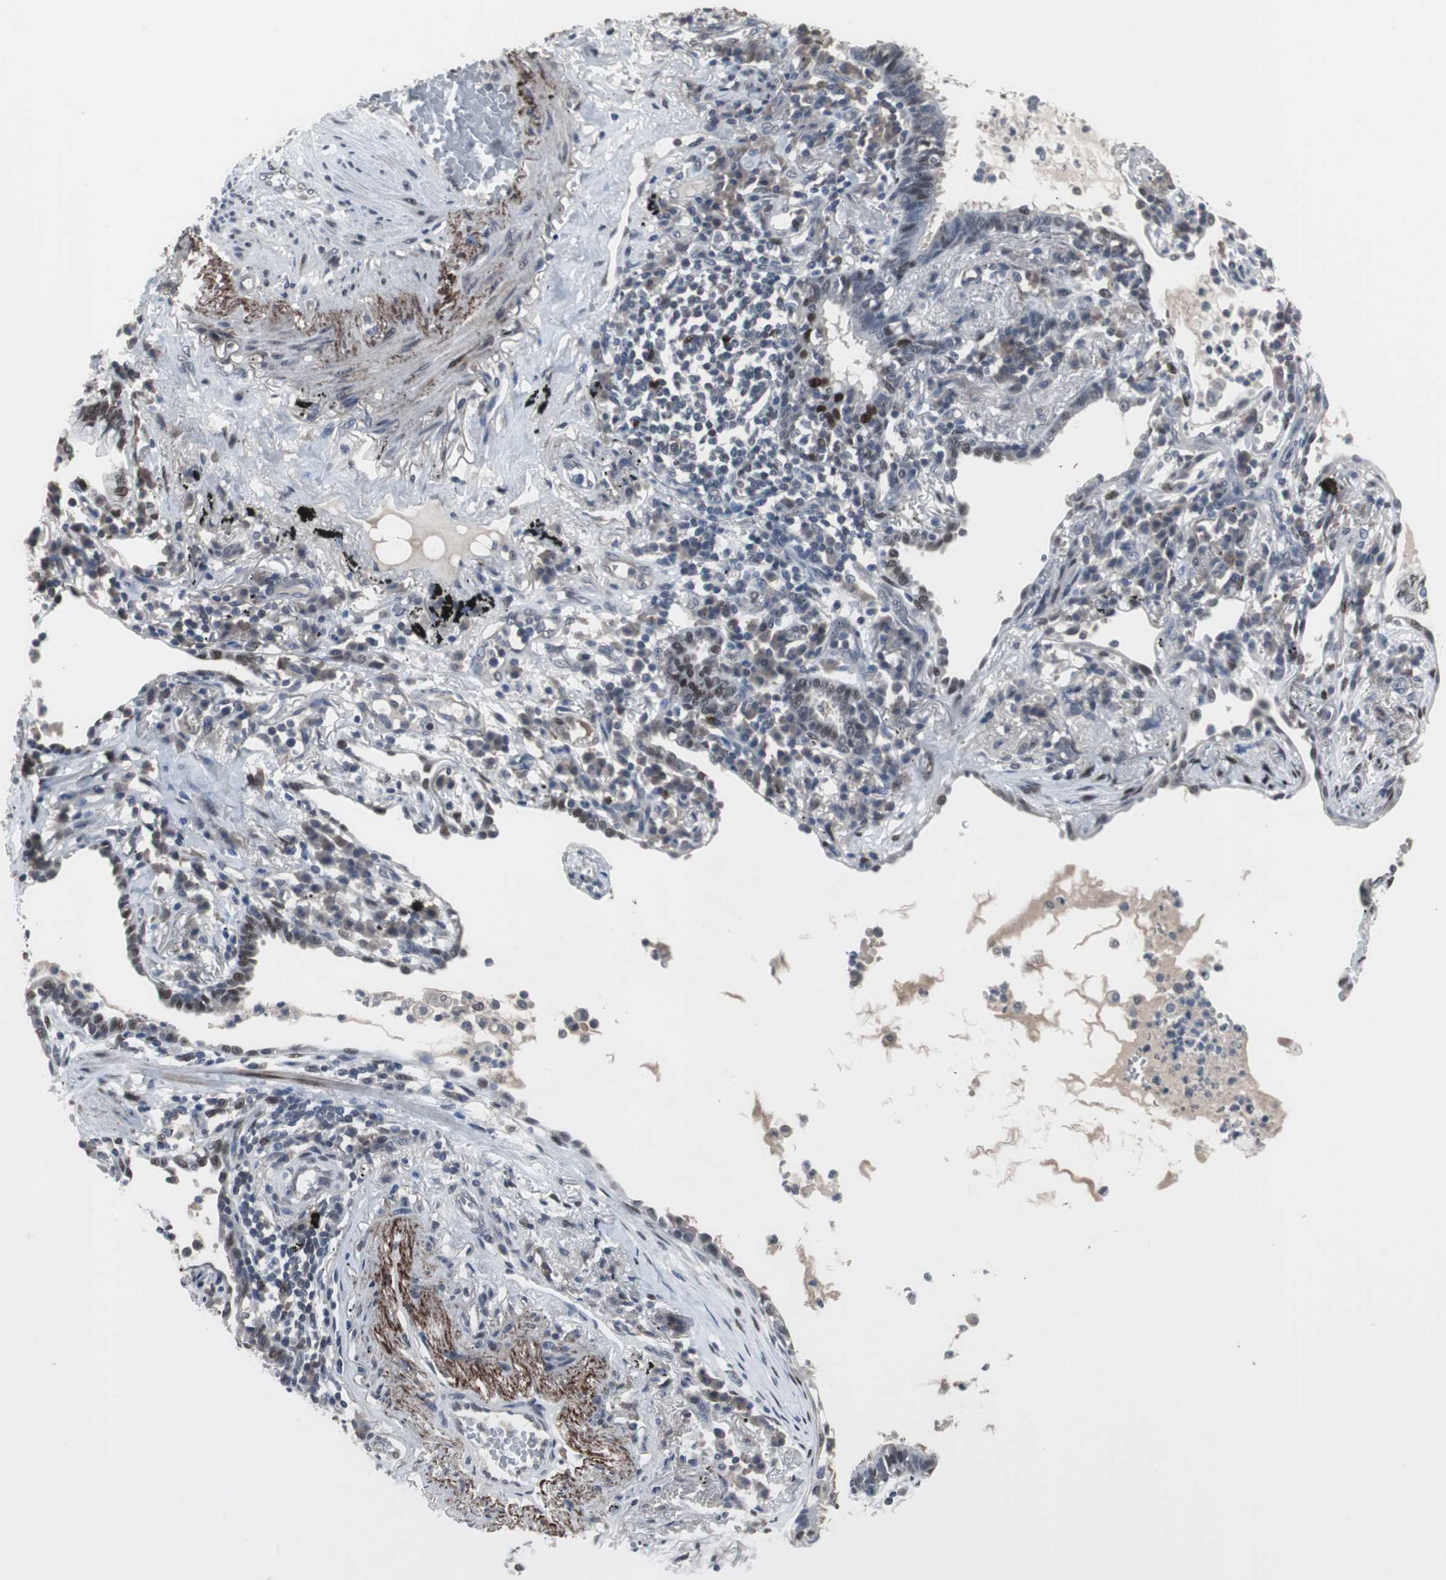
{"staining": {"intensity": "moderate", "quantity": ">75%", "location": "nuclear"}, "tissue": "lung cancer", "cell_type": "Tumor cells", "image_type": "cancer", "snomed": [{"axis": "morphology", "description": "Adenocarcinoma, NOS"}, {"axis": "topography", "description": "Lung"}], "caption": "Human lung adenocarcinoma stained for a protein (brown) exhibits moderate nuclear positive staining in about >75% of tumor cells.", "gene": "FOXP4", "patient": {"sex": "female", "age": 70}}